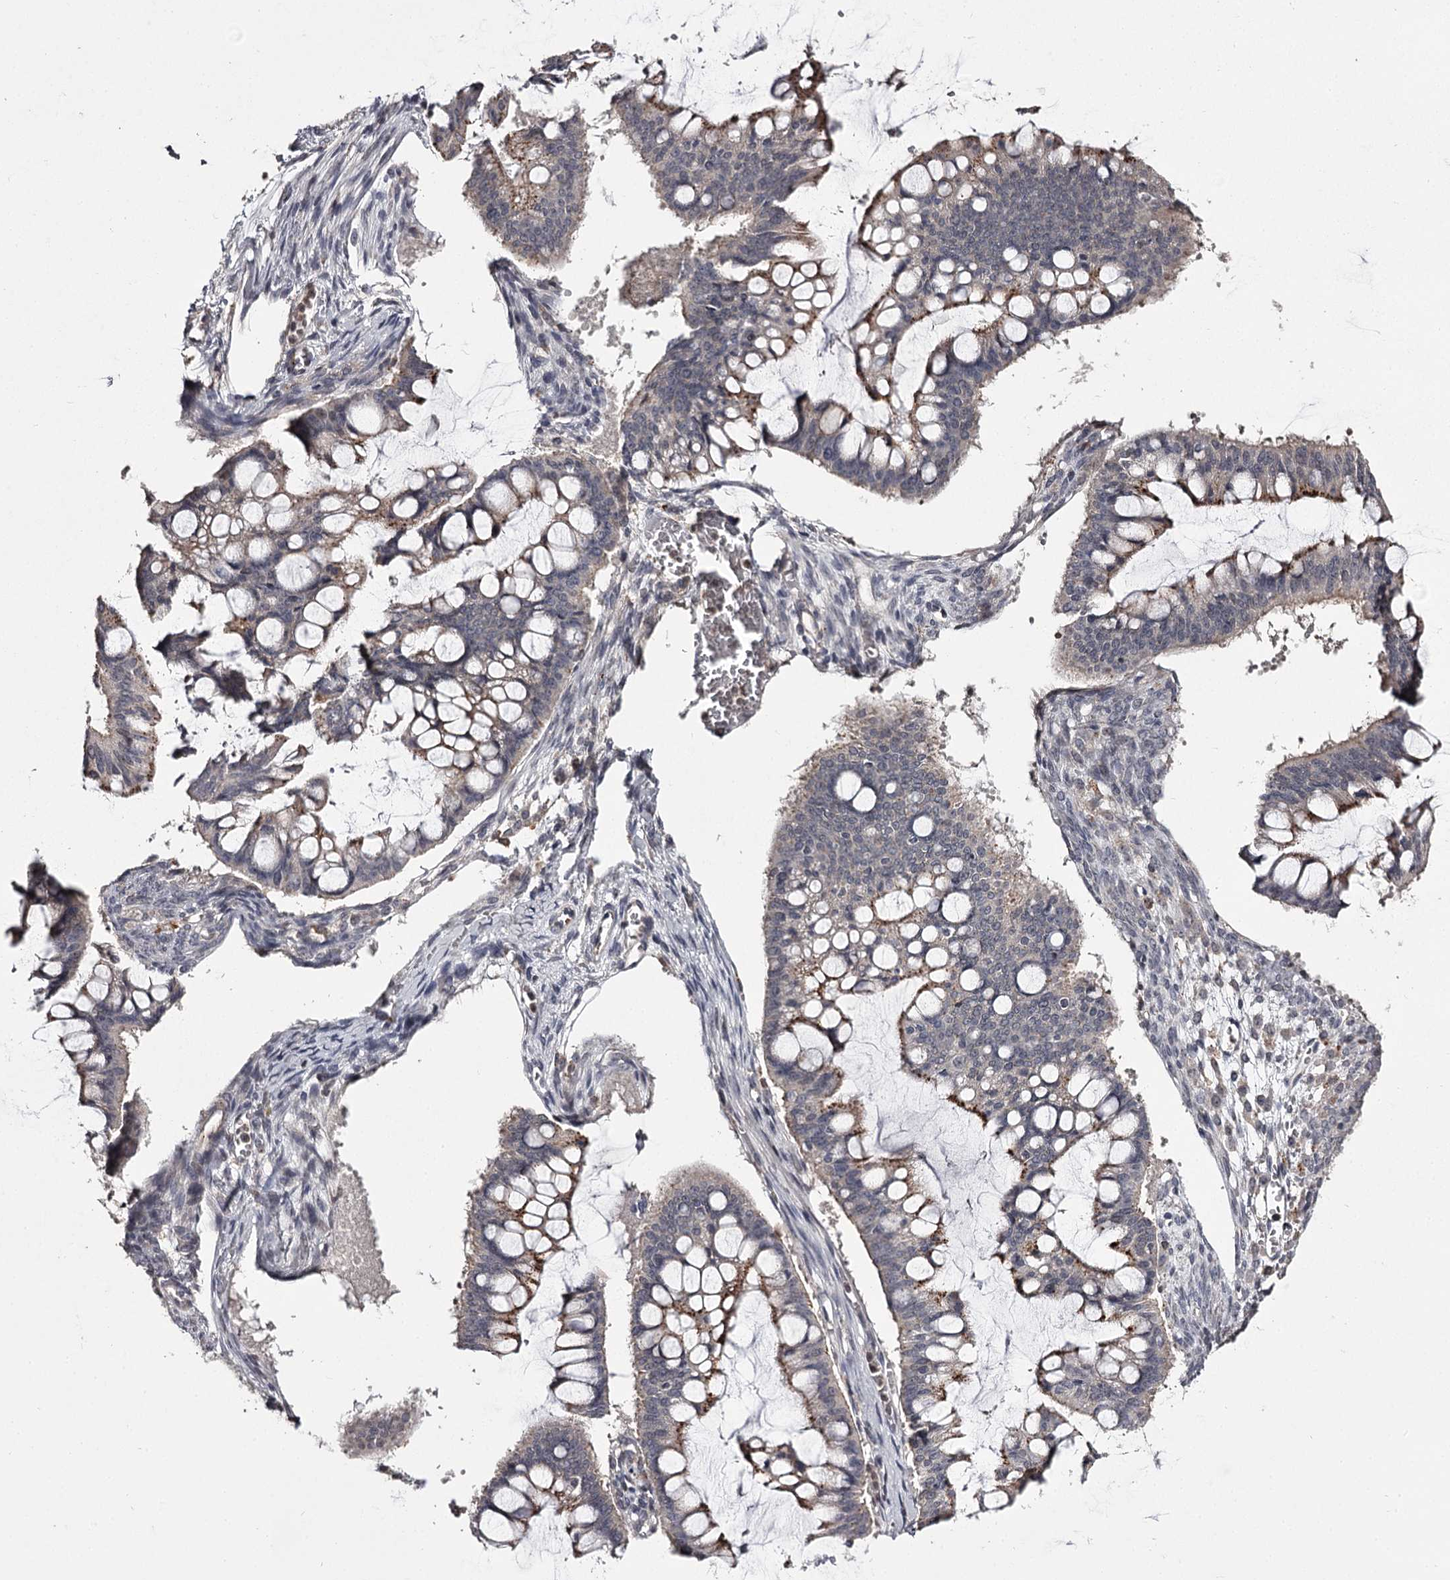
{"staining": {"intensity": "moderate", "quantity": "<25%", "location": "cytoplasmic/membranous"}, "tissue": "ovarian cancer", "cell_type": "Tumor cells", "image_type": "cancer", "snomed": [{"axis": "morphology", "description": "Cystadenocarcinoma, mucinous, NOS"}, {"axis": "topography", "description": "Ovary"}], "caption": "This image demonstrates IHC staining of mucinous cystadenocarcinoma (ovarian), with low moderate cytoplasmic/membranous positivity in approximately <25% of tumor cells.", "gene": "SLC32A1", "patient": {"sex": "female", "age": 73}}